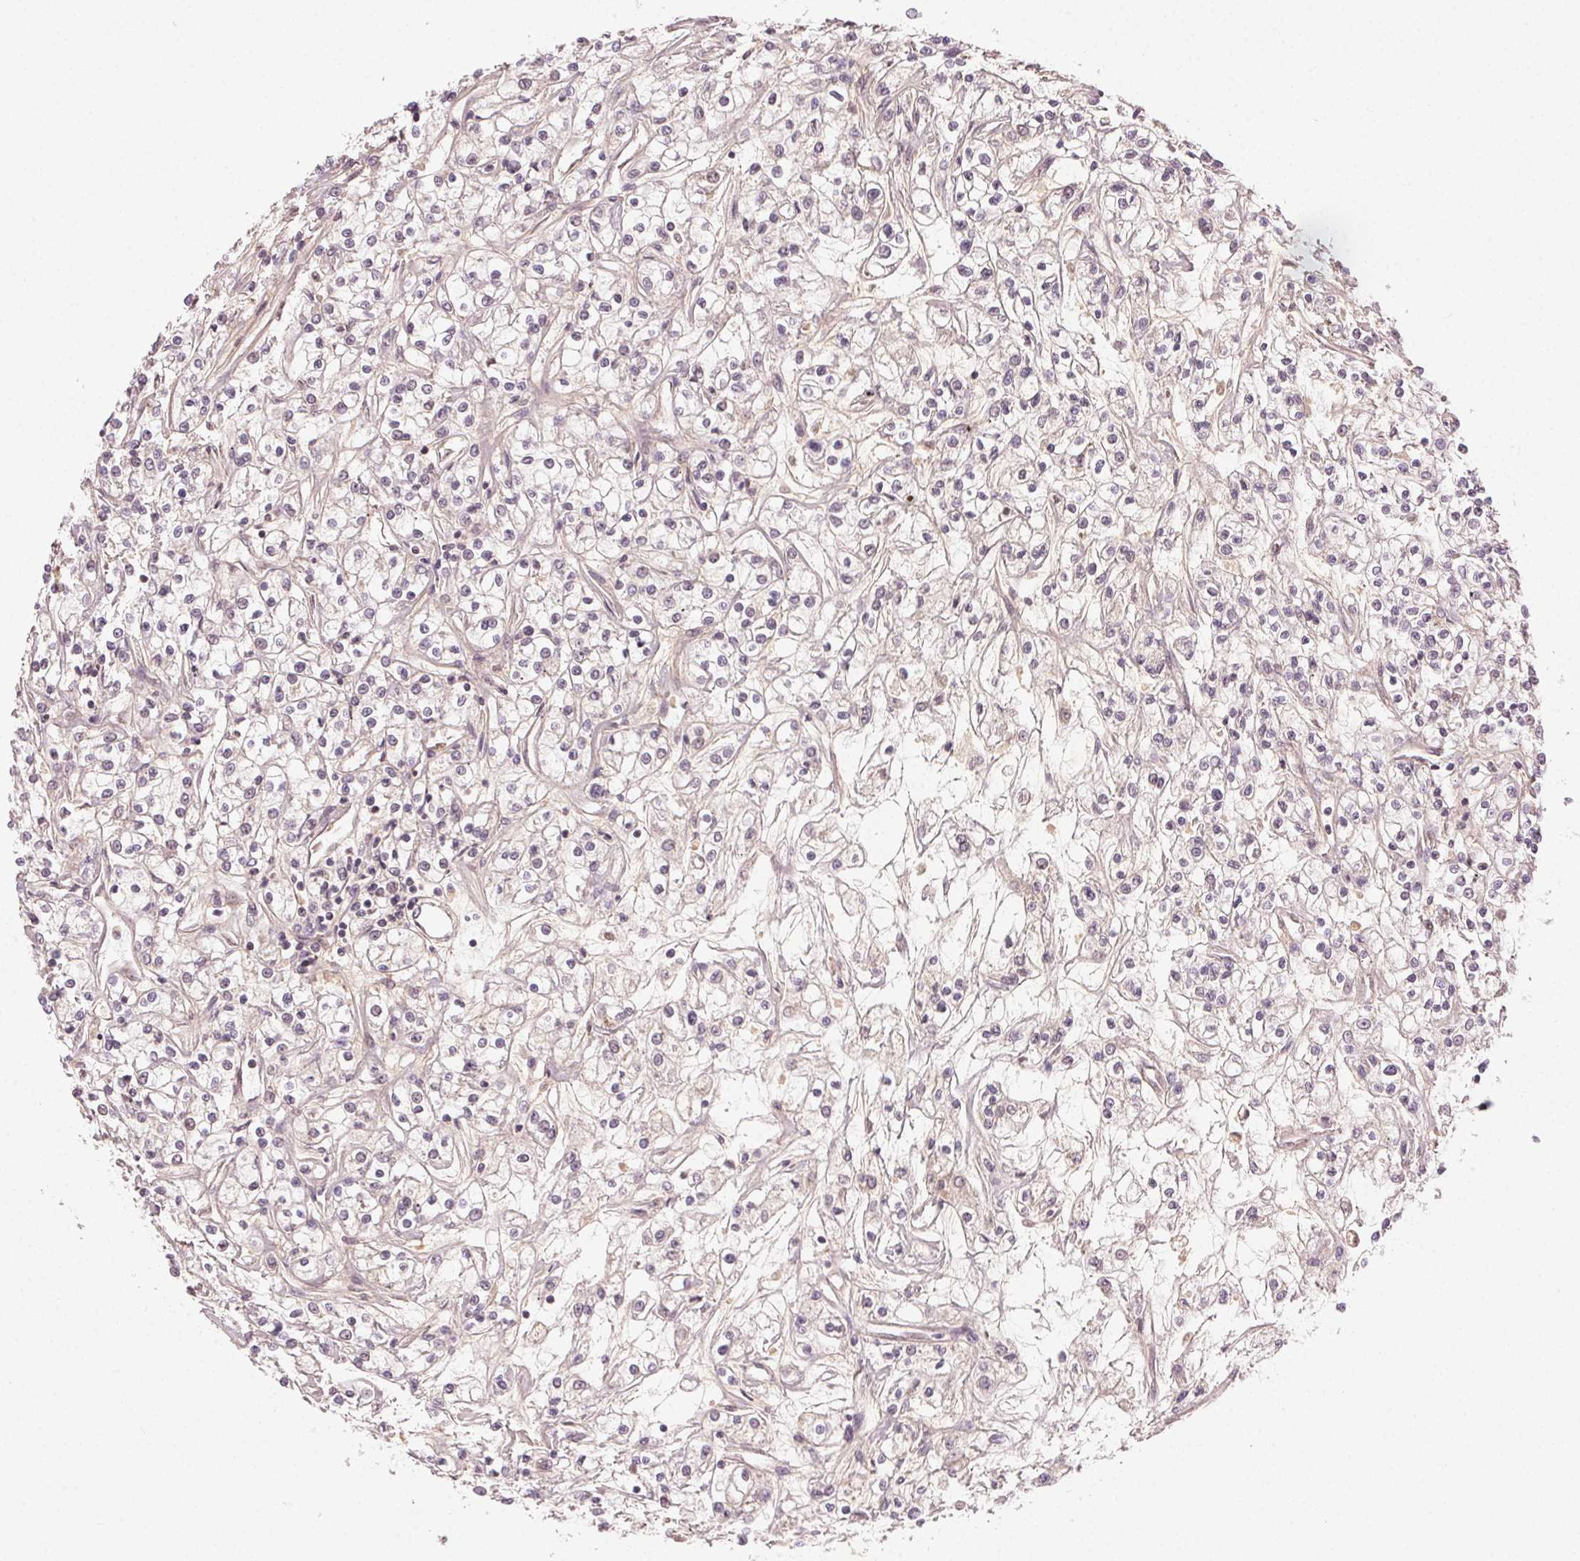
{"staining": {"intensity": "negative", "quantity": "none", "location": "none"}, "tissue": "renal cancer", "cell_type": "Tumor cells", "image_type": "cancer", "snomed": [{"axis": "morphology", "description": "Adenocarcinoma, NOS"}, {"axis": "topography", "description": "Kidney"}], "caption": "DAB immunohistochemical staining of human renal cancer (adenocarcinoma) demonstrates no significant staining in tumor cells.", "gene": "TUB", "patient": {"sex": "female", "age": 59}}